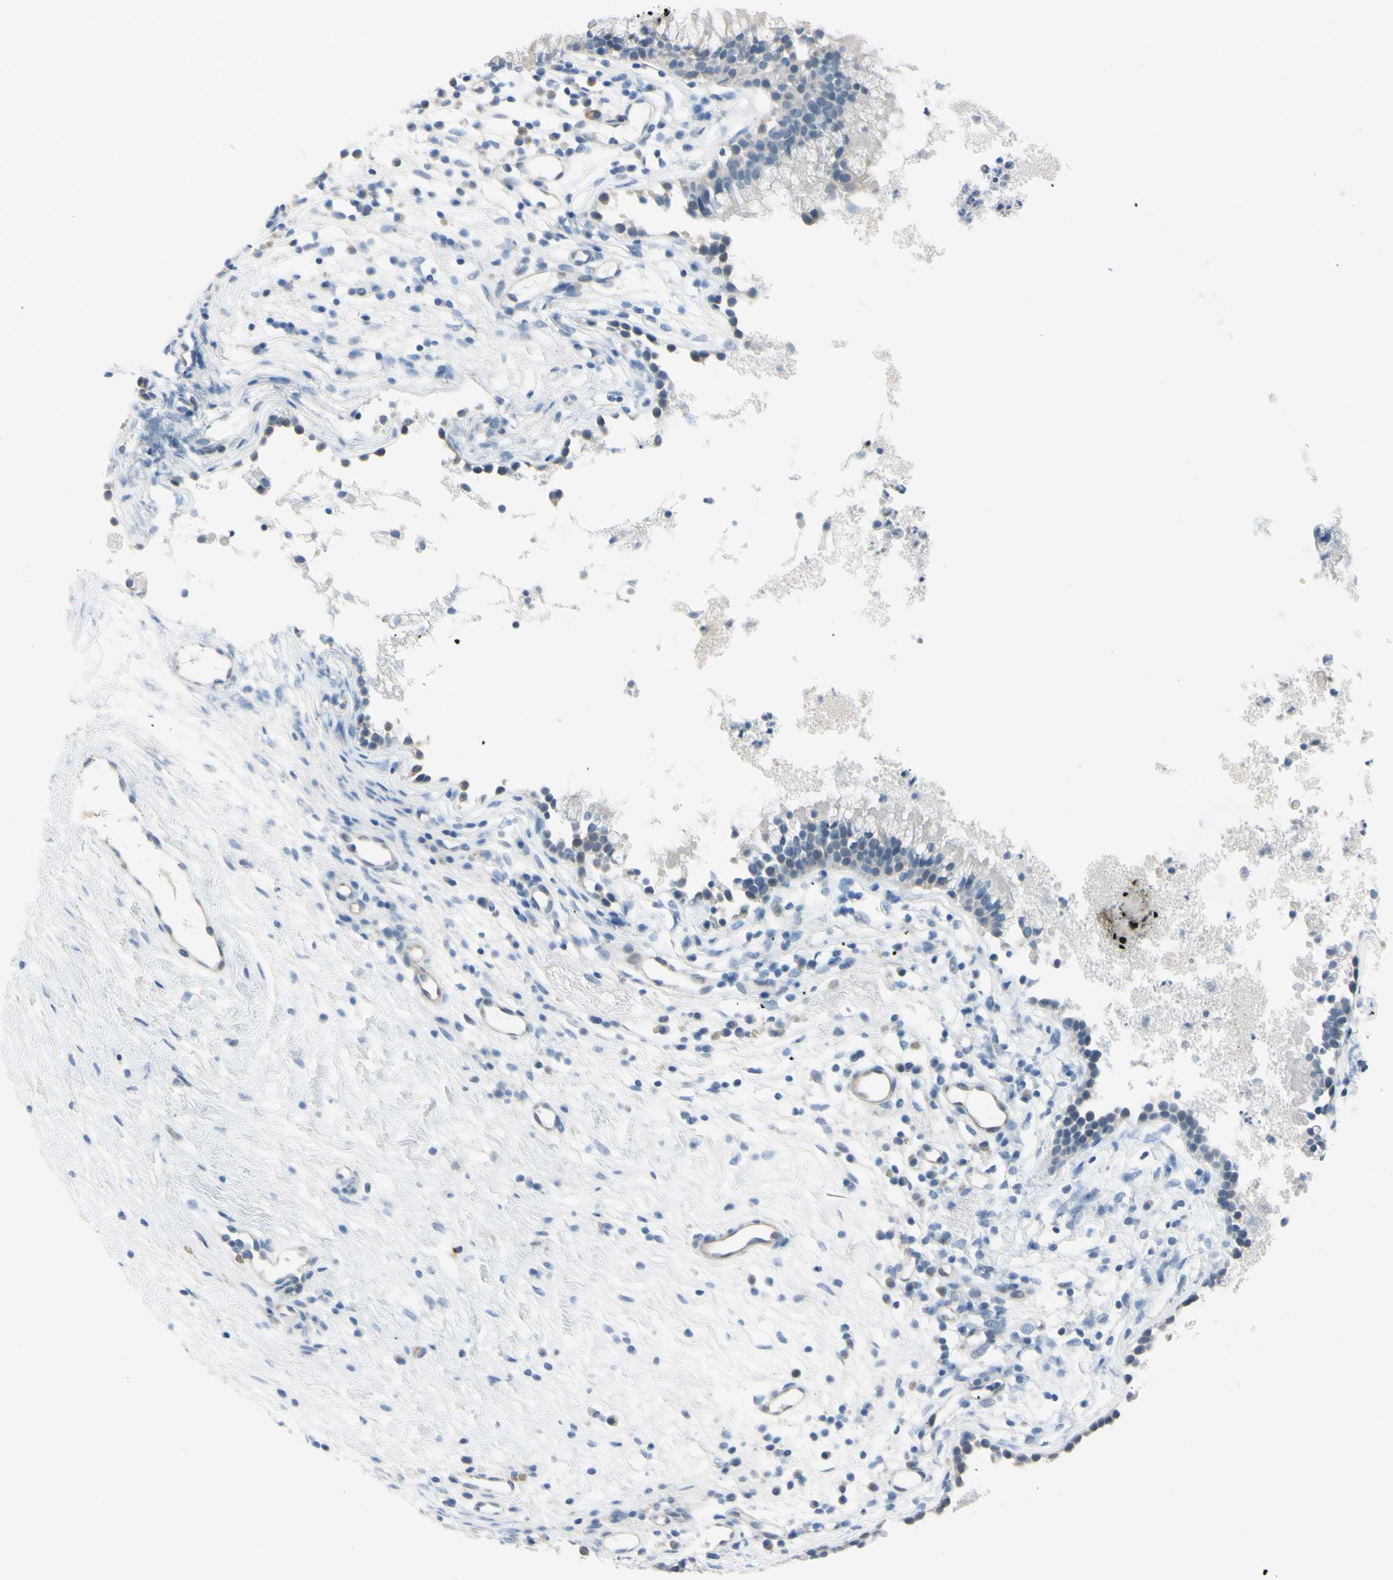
{"staining": {"intensity": "weak", "quantity": "<25%", "location": "cytoplasmic/membranous"}, "tissue": "nasopharynx", "cell_type": "Respiratory epithelial cells", "image_type": "normal", "snomed": [{"axis": "morphology", "description": "Normal tissue, NOS"}, {"axis": "topography", "description": "Nasopharynx"}], "caption": "DAB immunohistochemical staining of unremarkable nasopharynx displays no significant expression in respiratory epithelial cells.", "gene": "ASB9", "patient": {"sex": "male", "age": 21}}